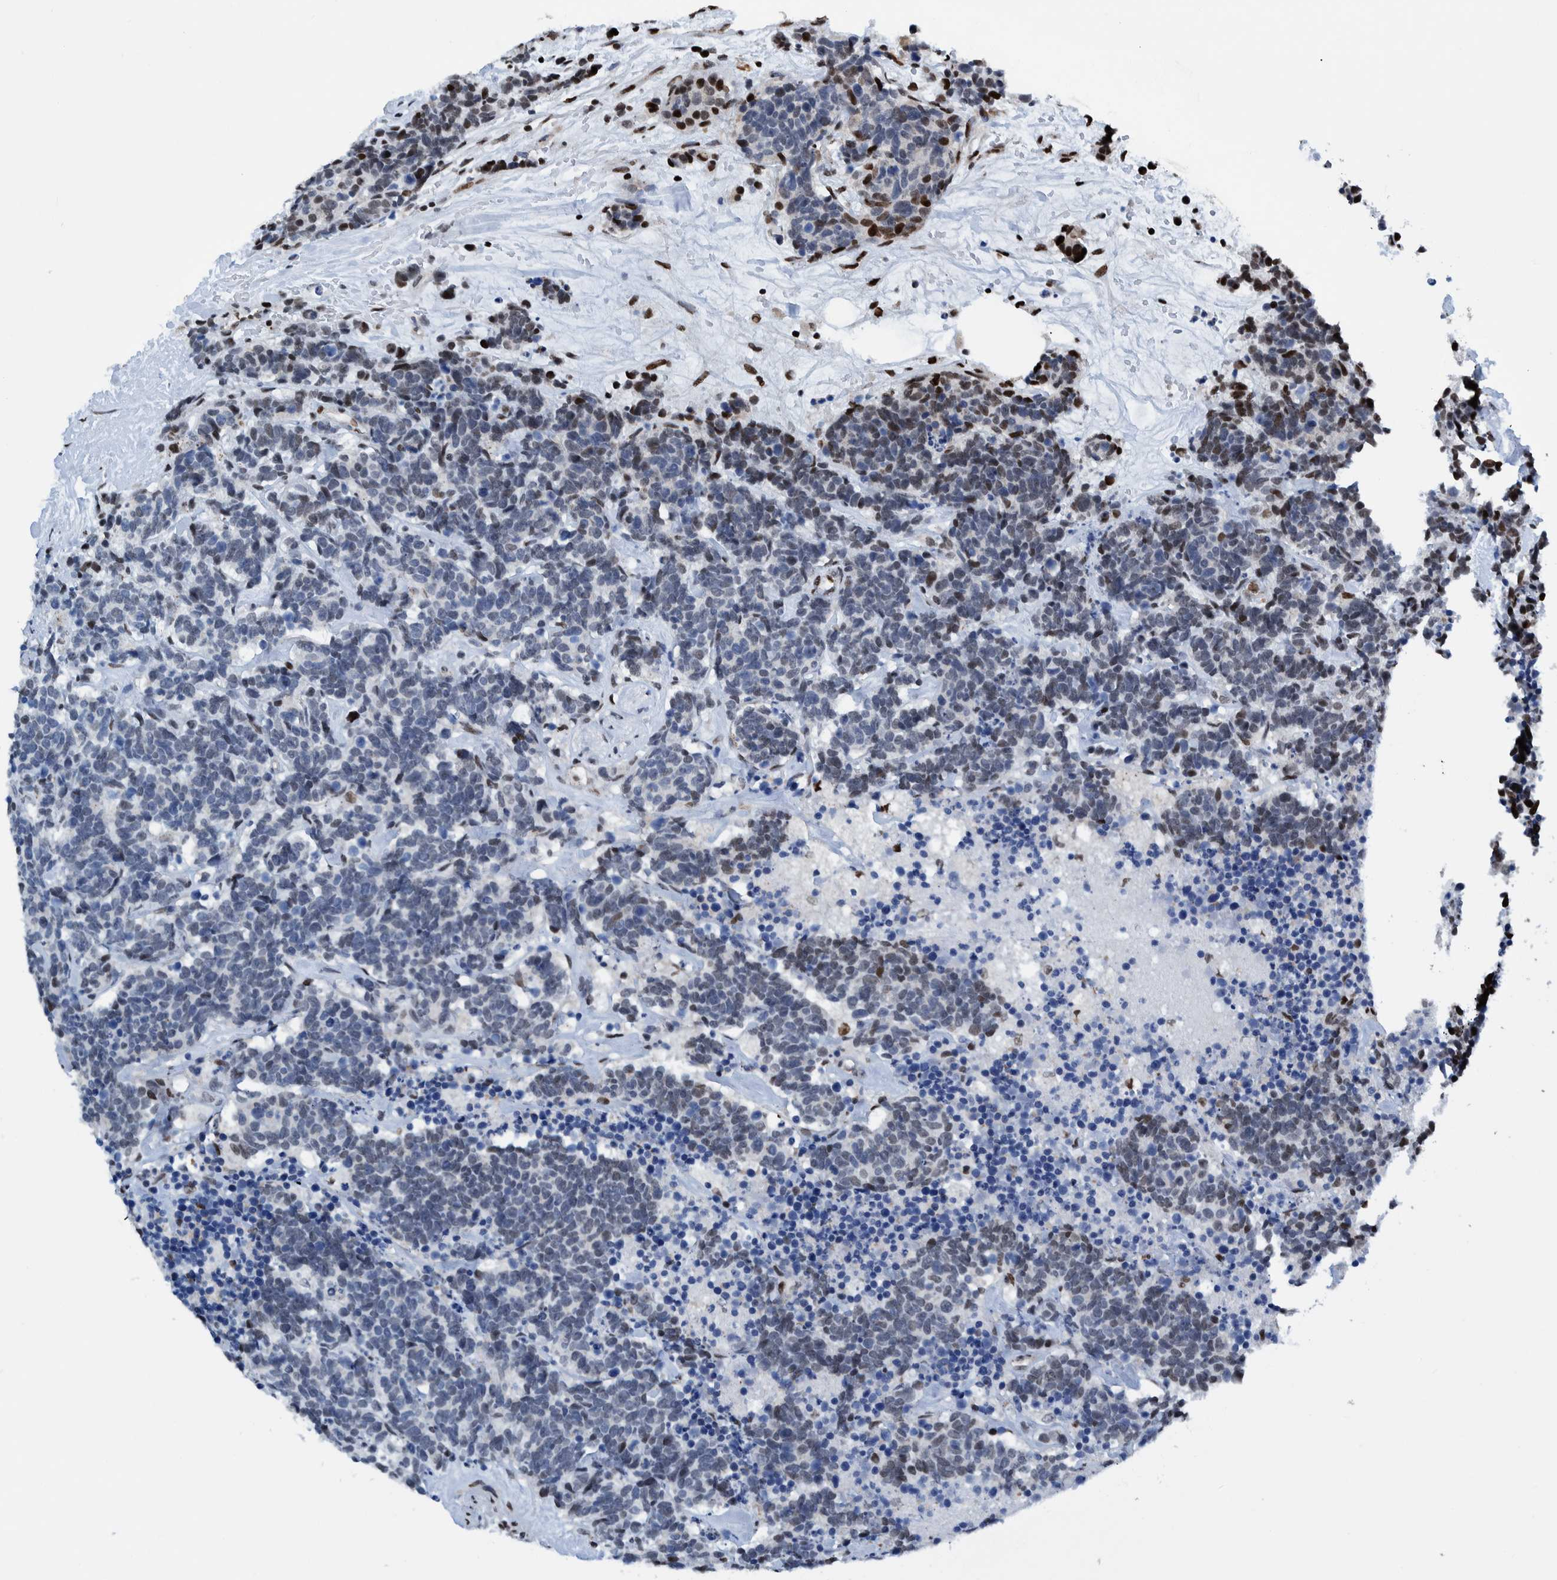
{"staining": {"intensity": "strong", "quantity": "<25%", "location": "nuclear"}, "tissue": "carcinoid", "cell_type": "Tumor cells", "image_type": "cancer", "snomed": [{"axis": "morphology", "description": "Carcinoma, NOS"}, {"axis": "morphology", "description": "Carcinoid, malignant, NOS"}, {"axis": "topography", "description": "Urinary bladder"}], "caption": "Tumor cells demonstrate medium levels of strong nuclear positivity in about <25% of cells in carcinoma.", "gene": "HEATR9", "patient": {"sex": "male", "age": 57}}